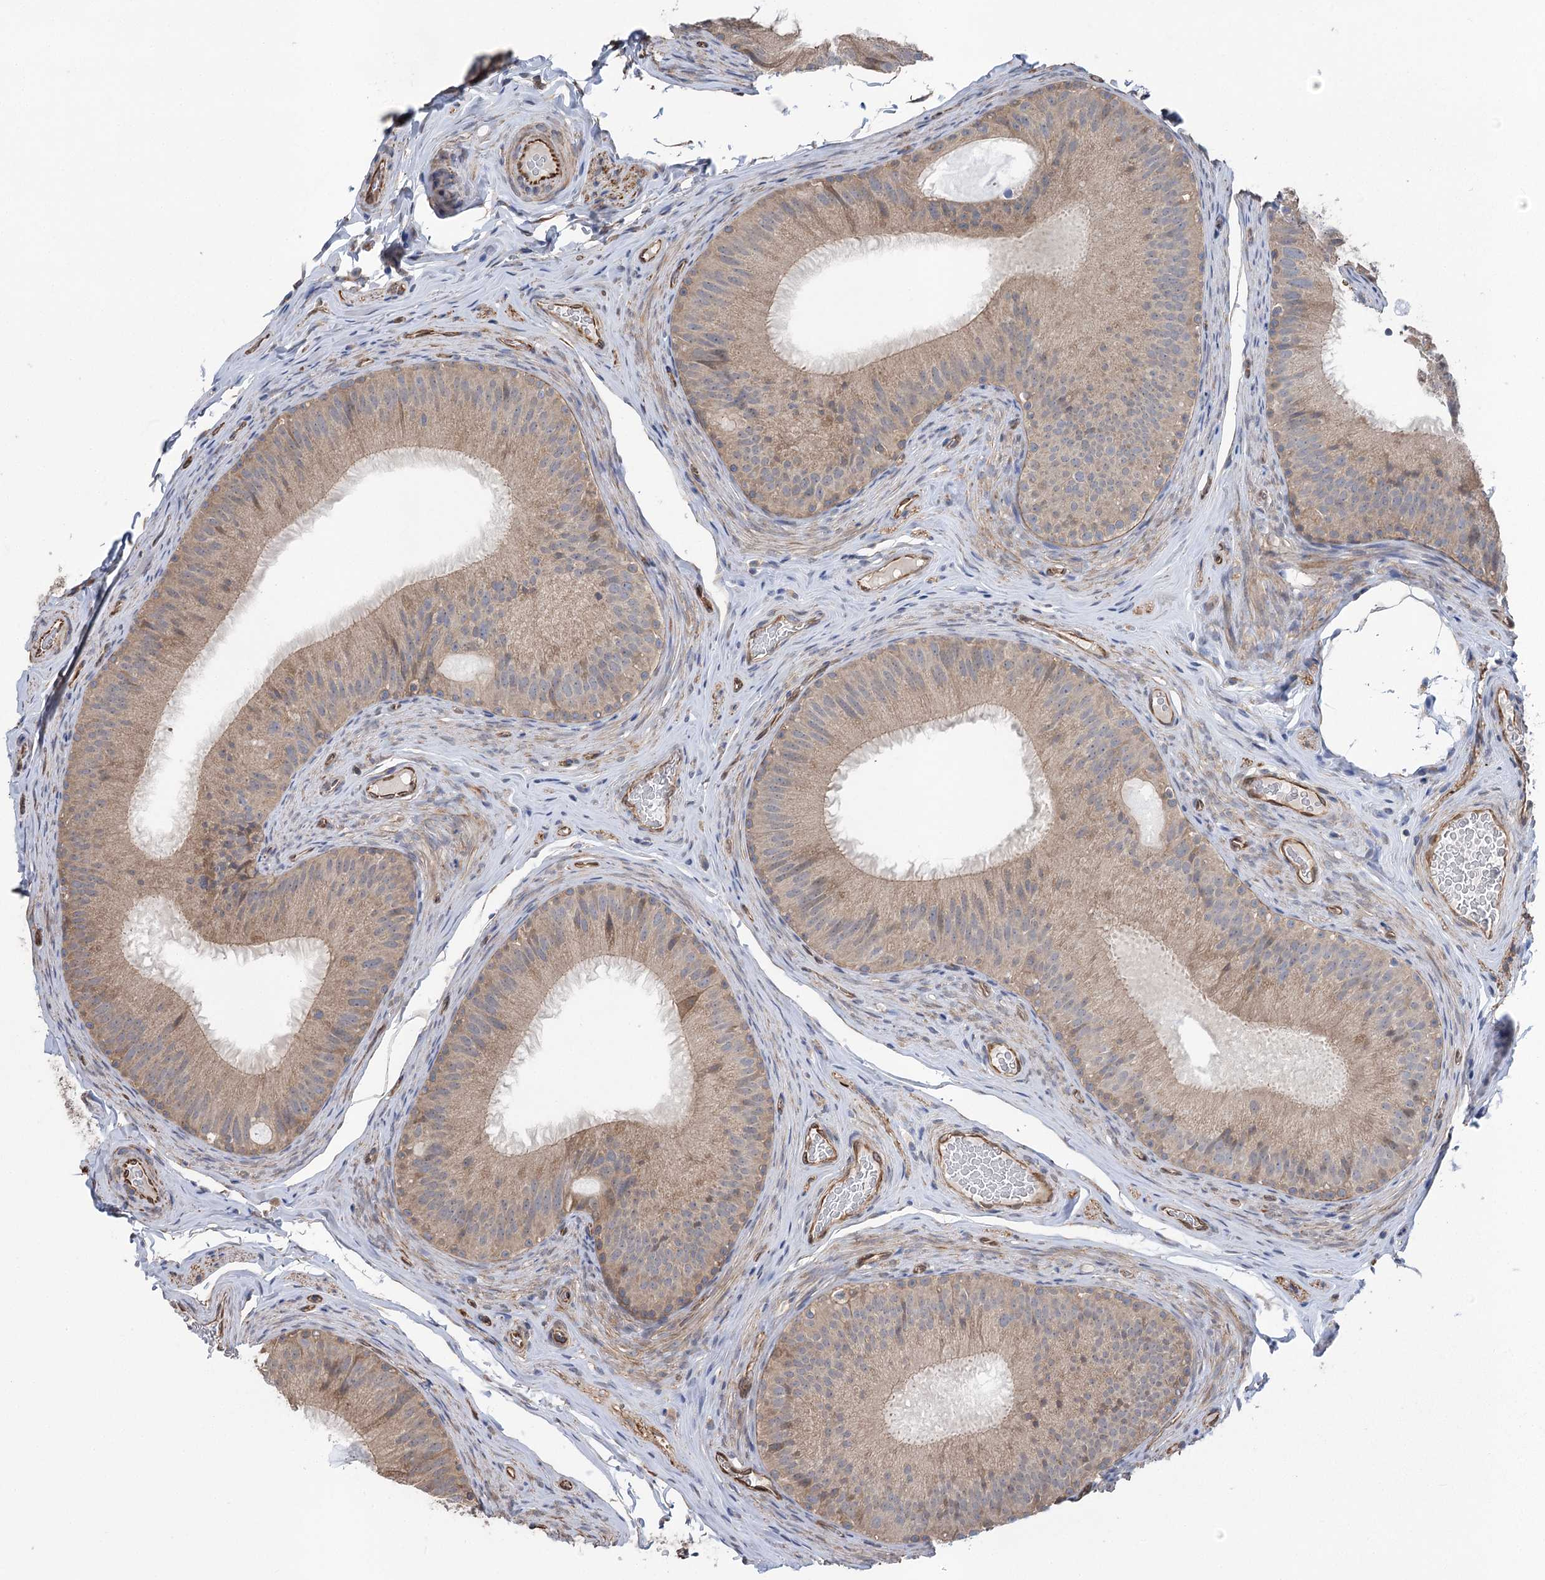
{"staining": {"intensity": "weak", "quantity": "25%-75%", "location": "cytoplasmic/membranous"}, "tissue": "epididymis", "cell_type": "Glandular cells", "image_type": "normal", "snomed": [{"axis": "morphology", "description": "Normal tissue, NOS"}, {"axis": "topography", "description": "Epididymis"}], "caption": "This photomicrograph displays benign epididymis stained with immunohistochemistry (IHC) to label a protein in brown. The cytoplasmic/membranous of glandular cells show weak positivity for the protein. Nuclei are counter-stained blue.", "gene": "RWDD4", "patient": {"sex": "male", "age": 34}}